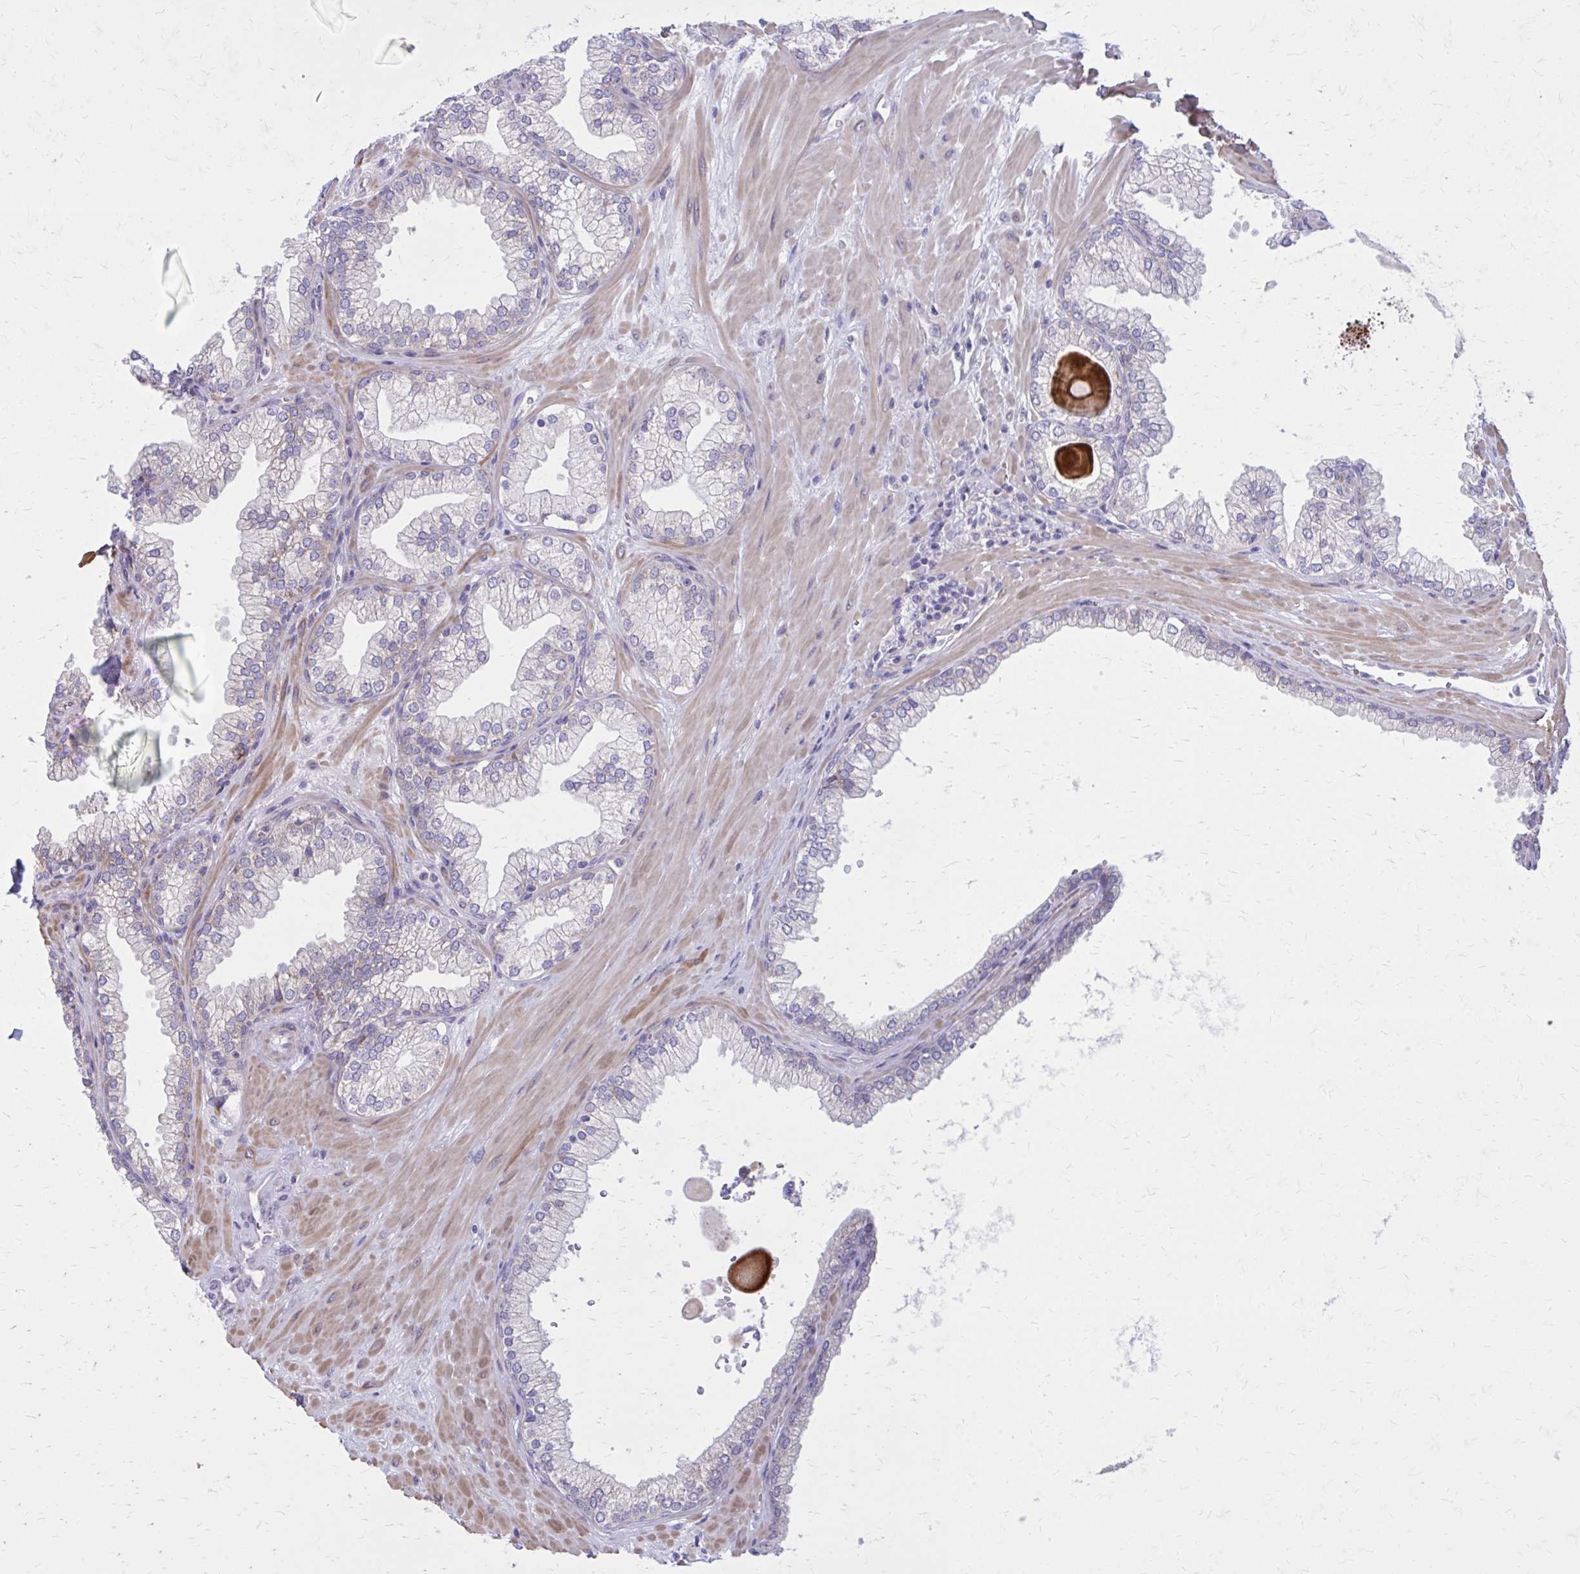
{"staining": {"intensity": "moderate", "quantity": "<25%", "location": "cytoplasmic/membranous"}, "tissue": "prostate", "cell_type": "Glandular cells", "image_type": "normal", "snomed": [{"axis": "morphology", "description": "Normal tissue, NOS"}, {"axis": "topography", "description": "Prostate"}, {"axis": "topography", "description": "Peripheral nerve tissue"}], "caption": "Prostate stained with DAB (3,3'-diaminobenzidine) immunohistochemistry reveals low levels of moderate cytoplasmic/membranous staining in about <25% of glandular cells.", "gene": "GIGYF2", "patient": {"sex": "male", "age": 61}}